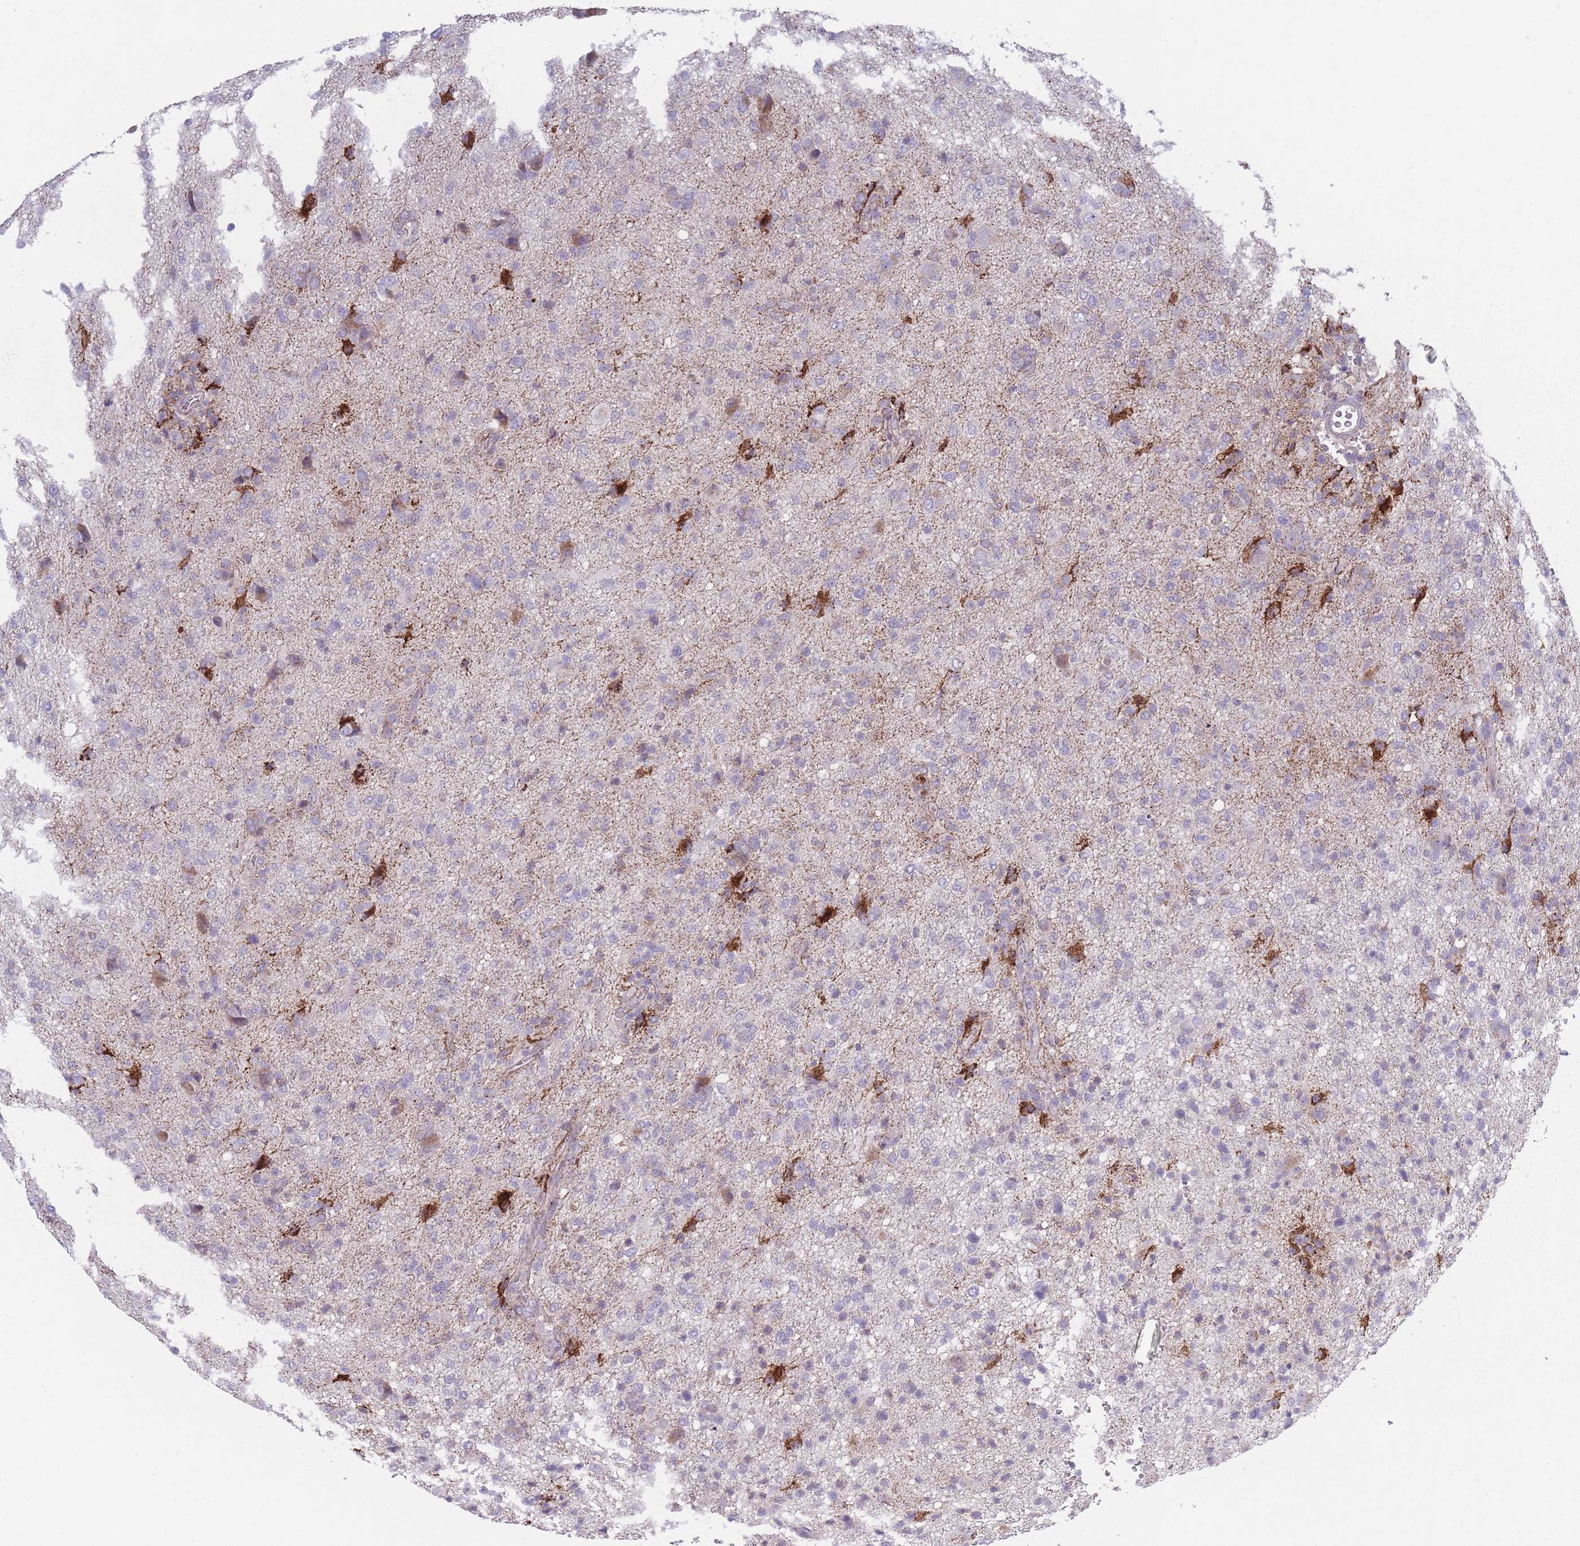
{"staining": {"intensity": "negative", "quantity": "none", "location": "none"}, "tissue": "glioma", "cell_type": "Tumor cells", "image_type": "cancer", "snomed": [{"axis": "morphology", "description": "Glioma, malignant, High grade"}, {"axis": "topography", "description": "Brain"}], "caption": "This is an immunohistochemistry (IHC) photomicrograph of glioma. There is no expression in tumor cells.", "gene": "PEX11B", "patient": {"sex": "female", "age": 57}}